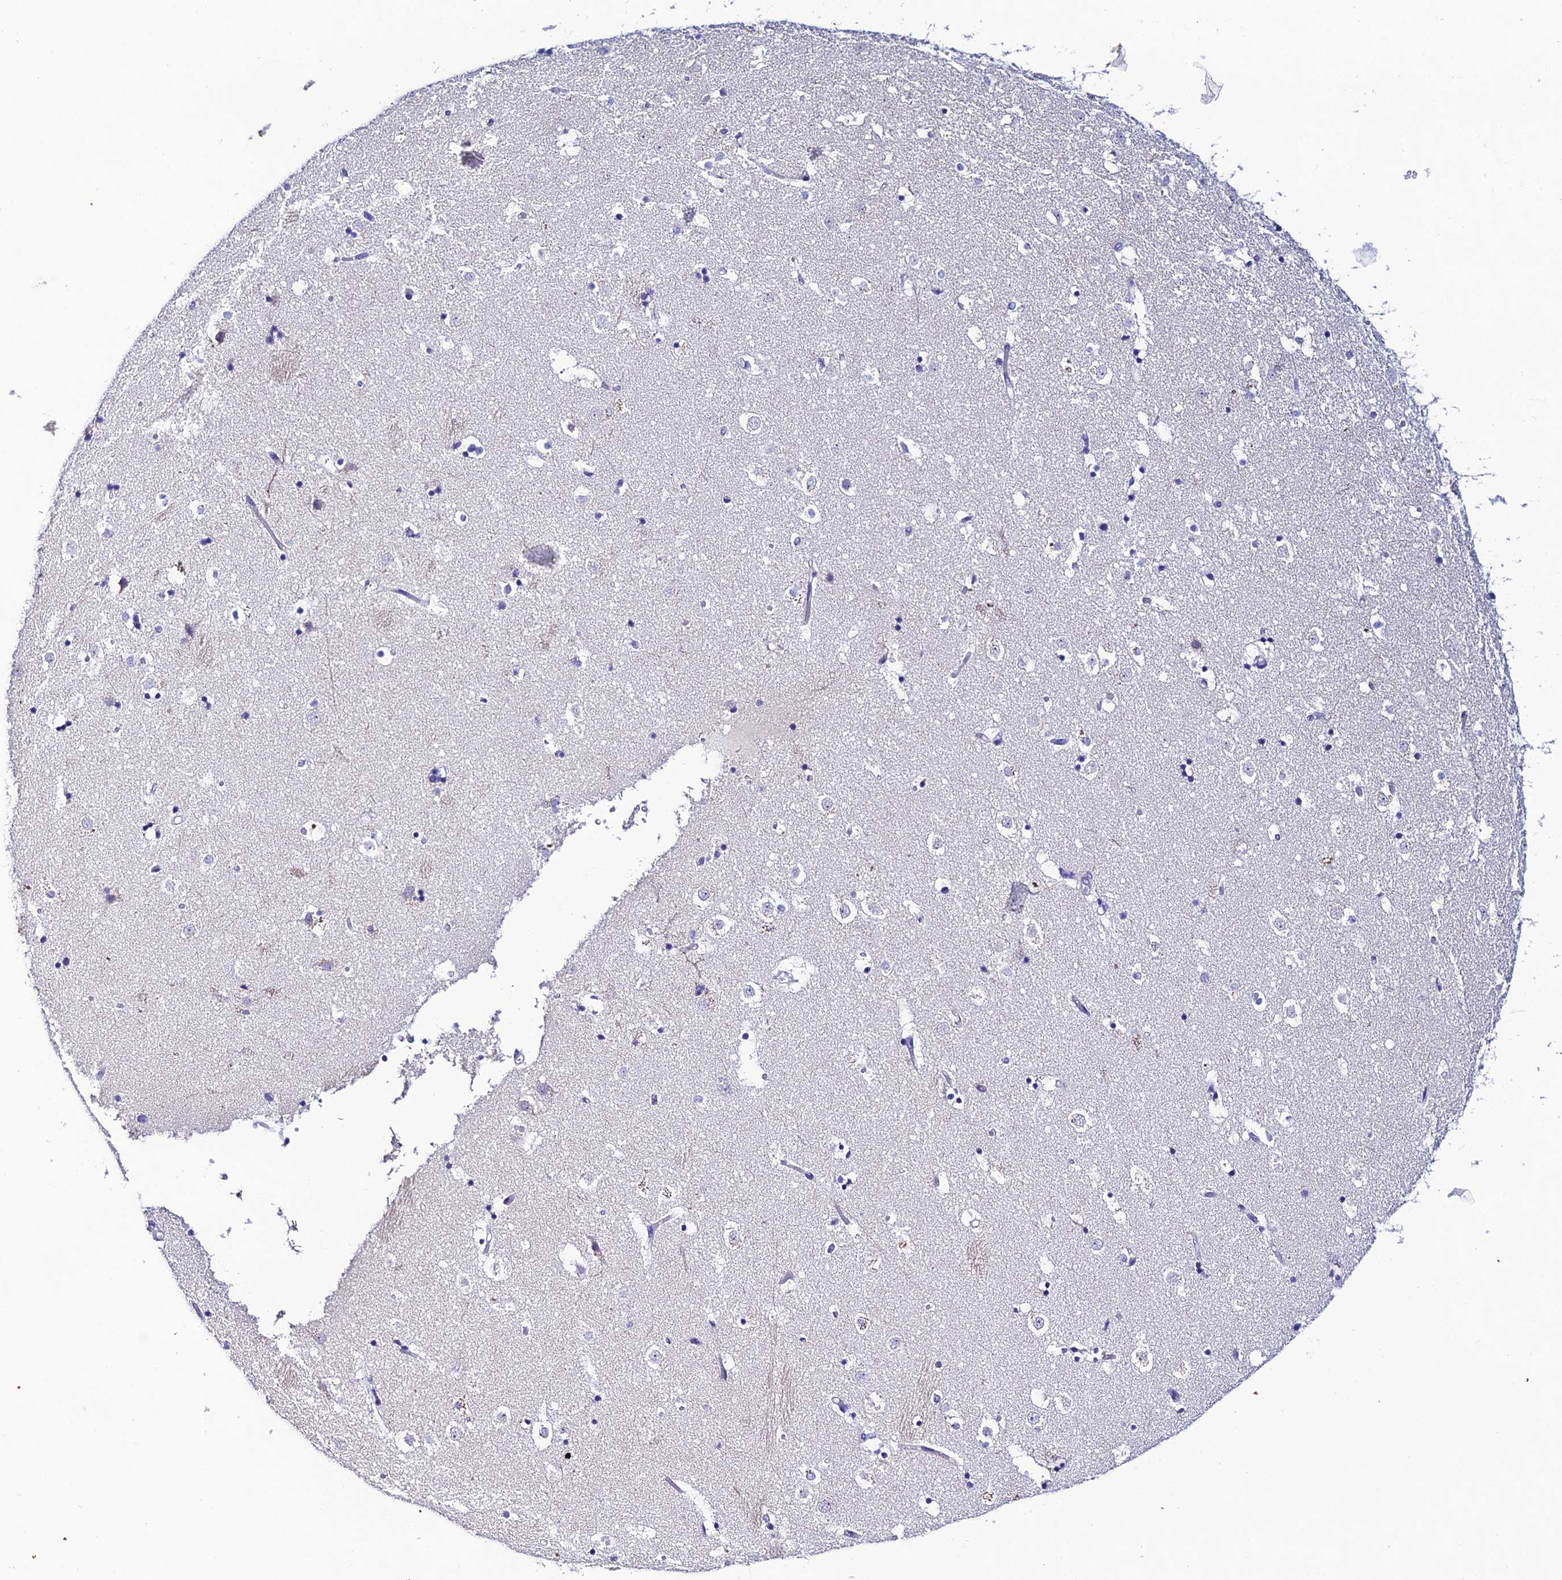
{"staining": {"intensity": "negative", "quantity": "none", "location": "none"}, "tissue": "caudate", "cell_type": "Glial cells", "image_type": "normal", "snomed": [{"axis": "morphology", "description": "Normal tissue, NOS"}, {"axis": "topography", "description": "Lateral ventricle wall"}], "caption": "A high-resolution photomicrograph shows immunohistochemistry staining of unremarkable caudate, which displays no significant expression in glial cells.", "gene": "NLRP6", "patient": {"sex": "female", "age": 52}}